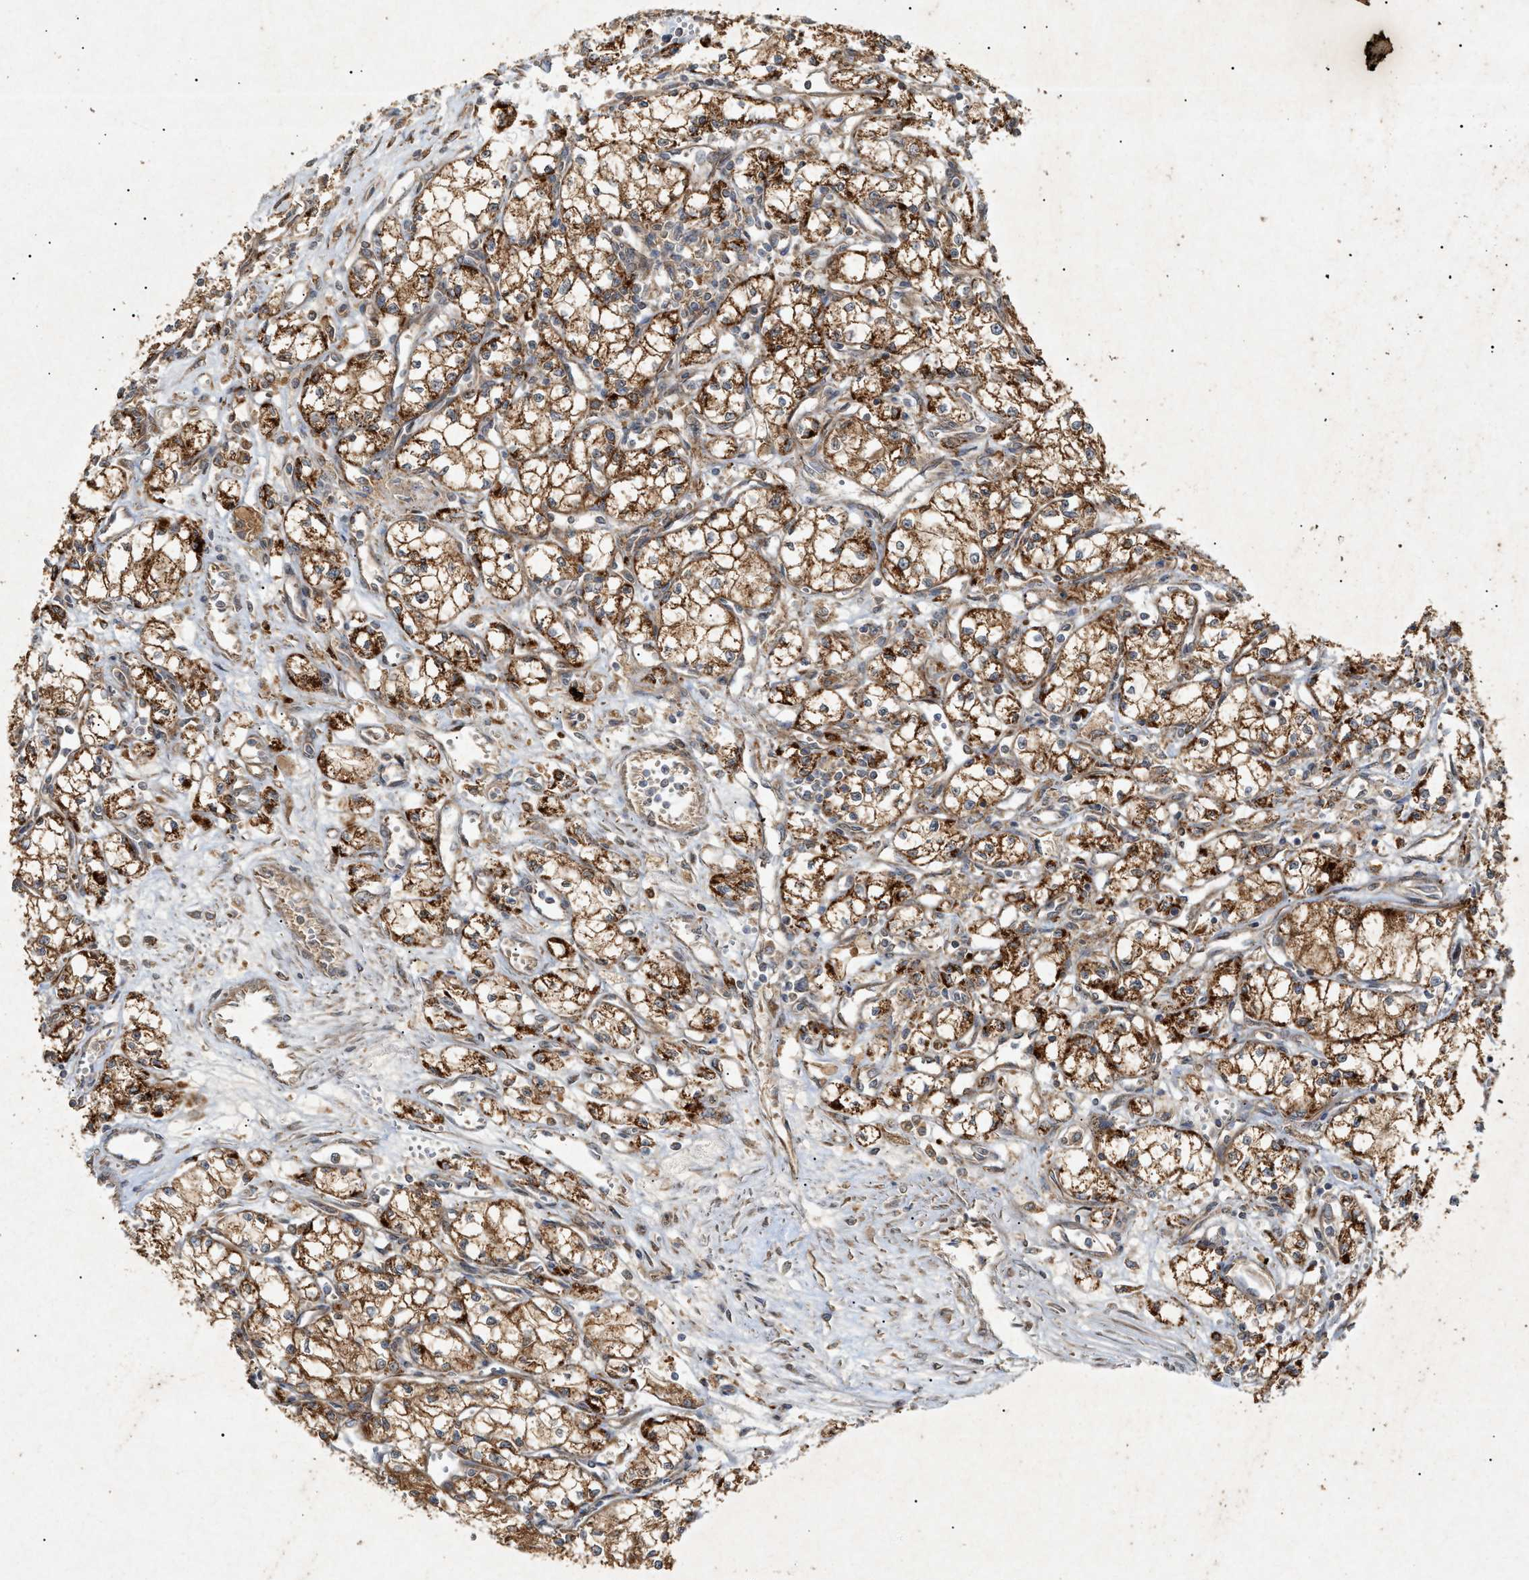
{"staining": {"intensity": "strong", "quantity": ">75%", "location": "cytoplasmic/membranous"}, "tissue": "renal cancer", "cell_type": "Tumor cells", "image_type": "cancer", "snomed": [{"axis": "morphology", "description": "Normal tissue, NOS"}, {"axis": "morphology", "description": "Adenocarcinoma, NOS"}, {"axis": "topography", "description": "Kidney"}], "caption": "Renal cancer stained with IHC shows strong cytoplasmic/membranous expression in approximately >75% of tumor cells. (DAB (3,3'-diaminobenzidine) = brown stain, brightfield microscopy at high magnification).", "gene": "MTCH1", "patient": {"sex": "male", "age": 59}}